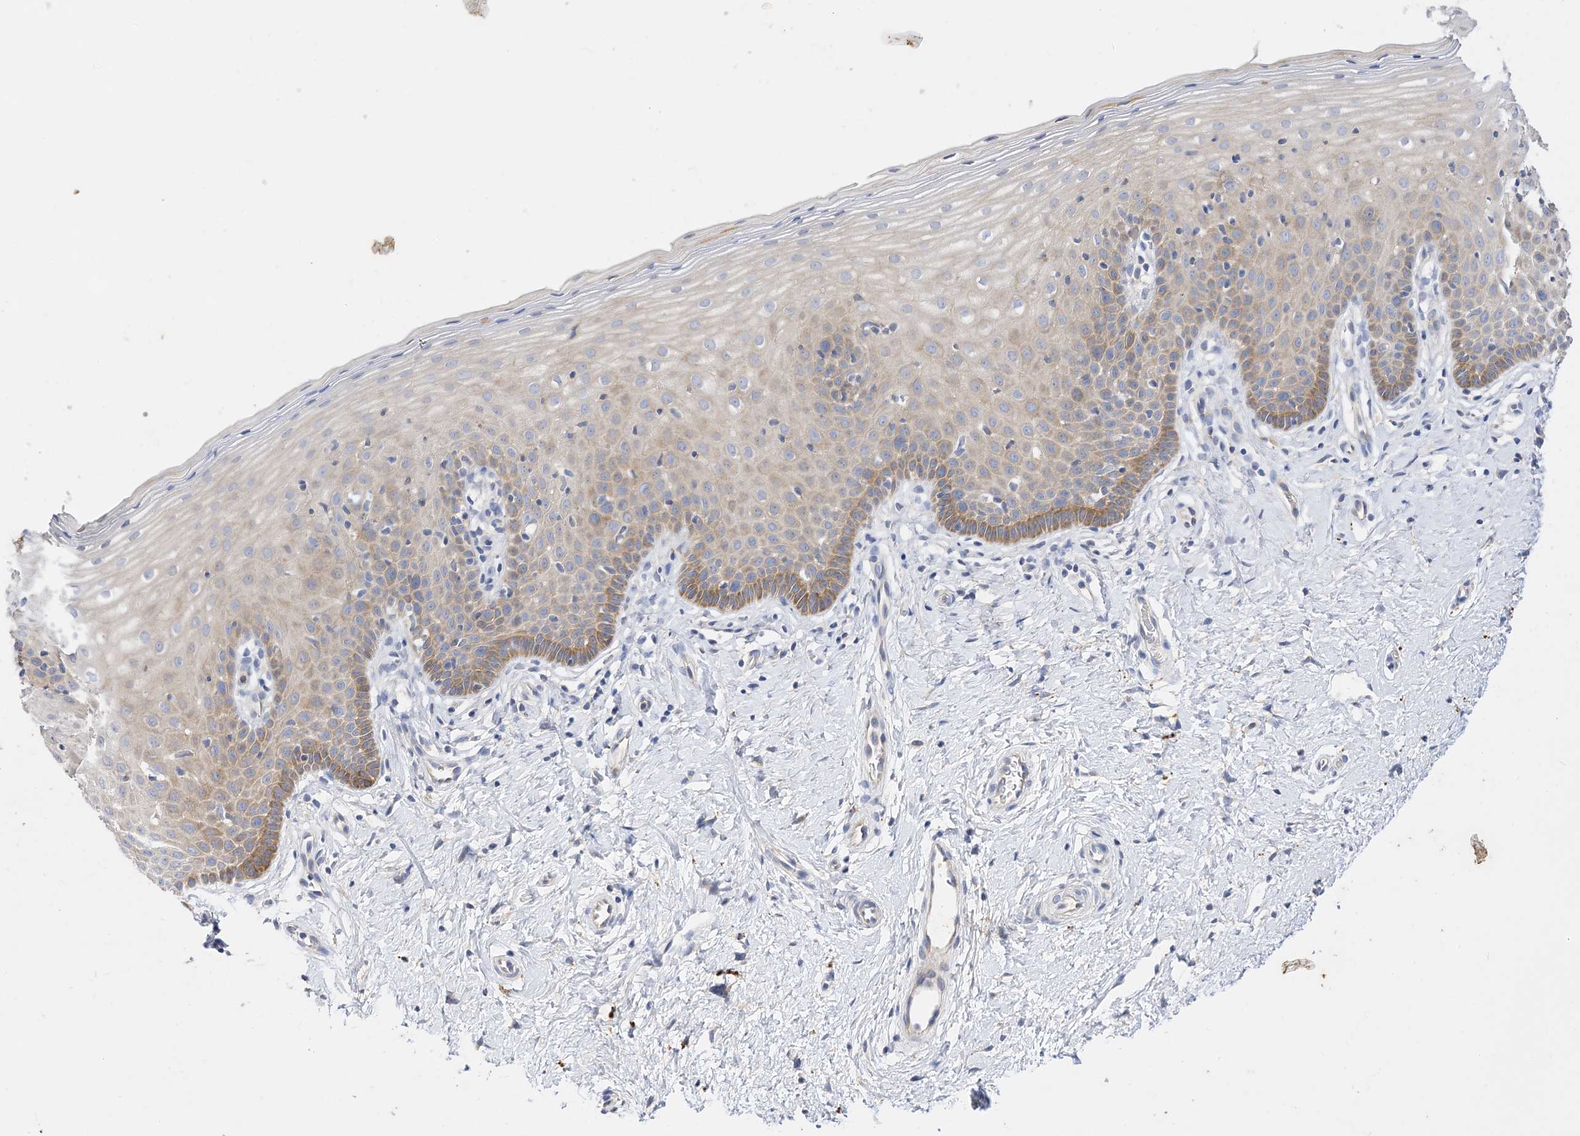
{"staining": {"intensity": "moderate", "quantity": "25%-75%", "location": "cytoplasmic/membranous"}, "tissue": "cervix", "cell_type": "Glandular cells", "image_type": "normal", "snomed": [{"axis": "morphology", "description": "Normal tissue, NOS"}, {"axis": "topography", "description": "Cervix"}], "caption": "Immunohistochemical staining of benign cervix displays medium levels of moderate cytoplasmic/membranous positivity in approximately 25%-75% of glandular cells.", "gene": "ARV1", "patient": {"sex": "female", "age": 36}}